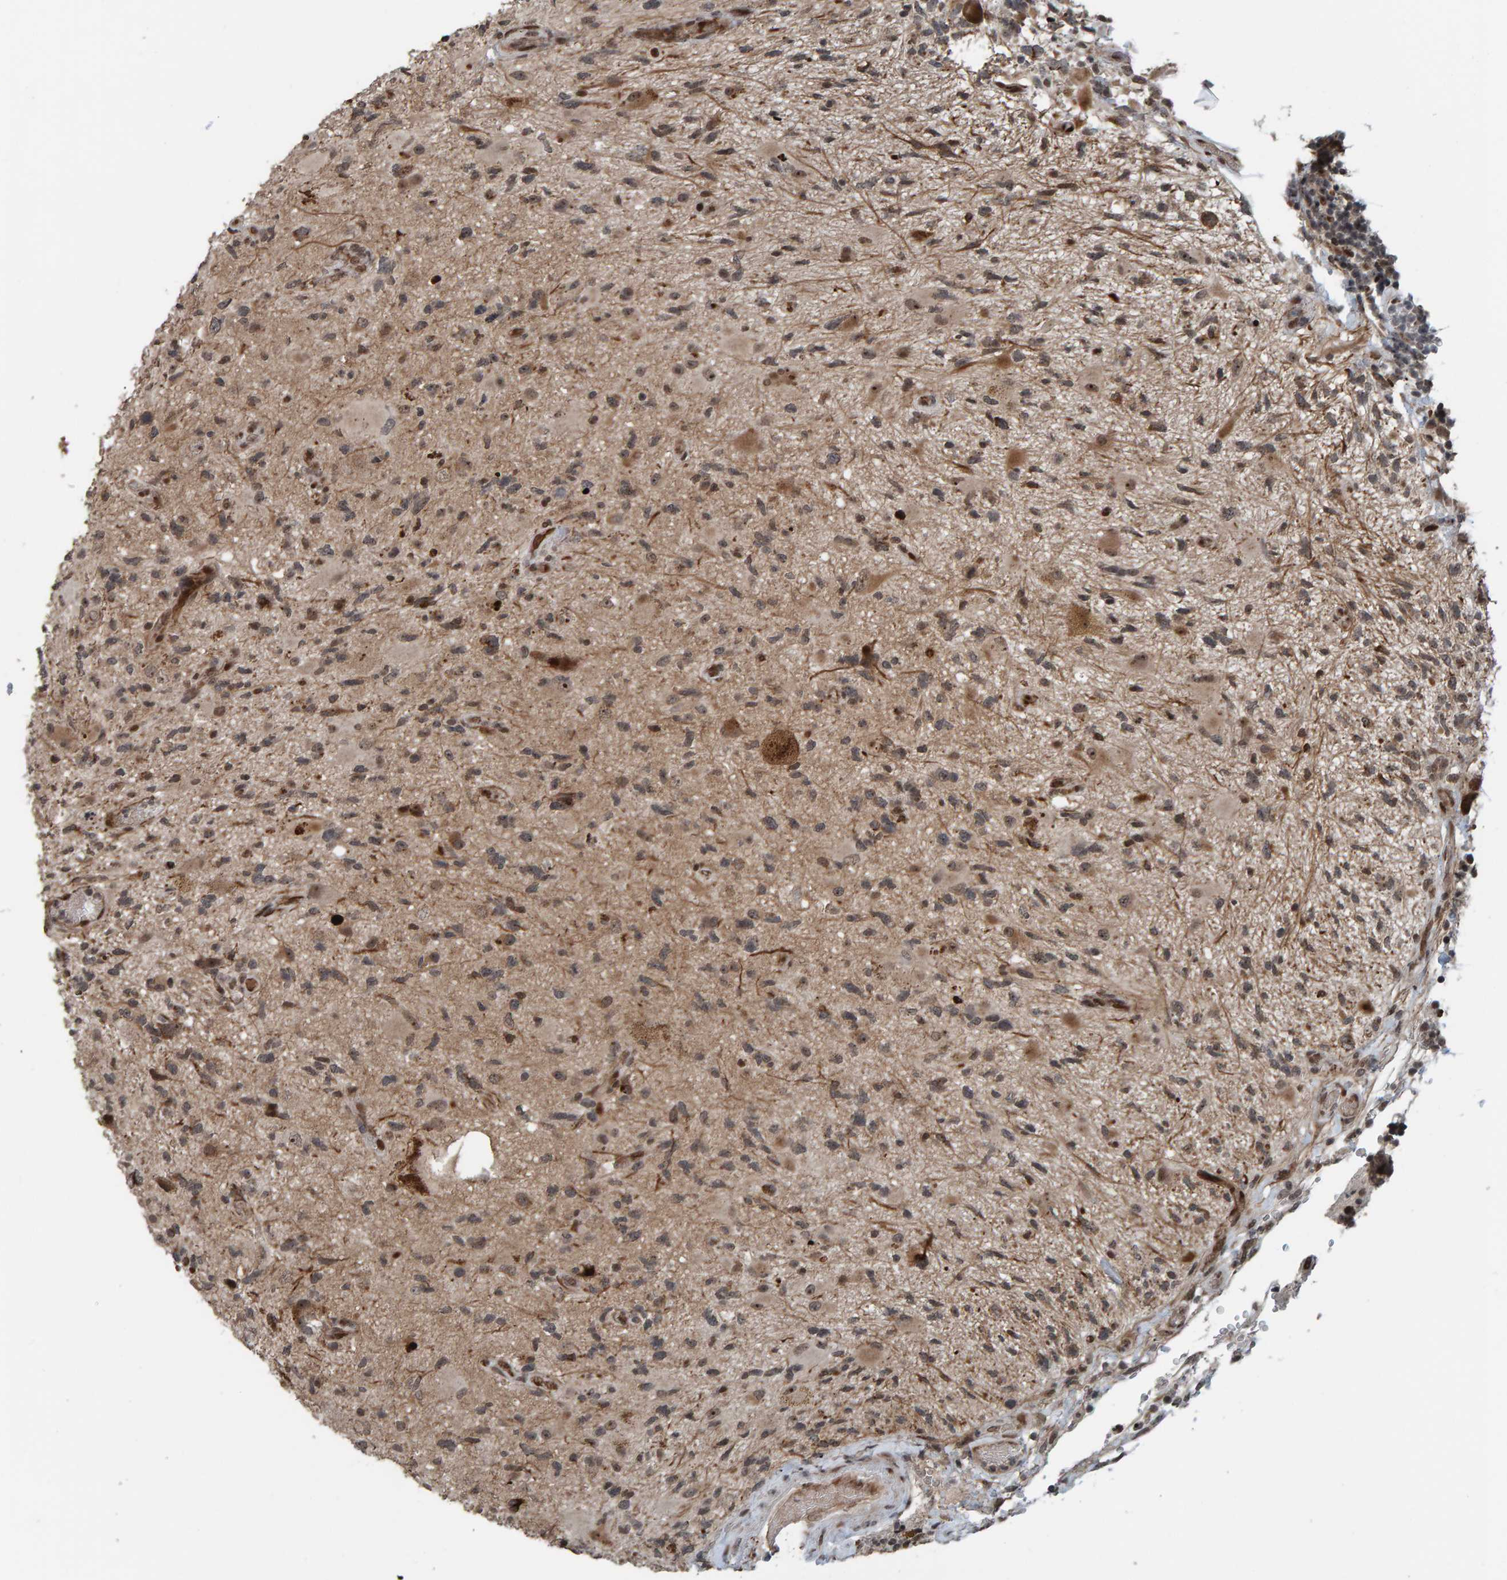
{"staining": {"intensity": "moderate", "quantity": ">75%", "location": "cytoplasmic/membranous"}, "tissue": "glioma", "cell_type": "Tumor cells", "image_type": "cancer", "snomed": [{"axis": "morphology", "description": "Glioma, malignant, High grade"}, {"axis": "topography", "description": "Brain"}], "caption": "A photomicrograph showing moderate cytoplasmic/membranous staining in about >75% of tumor cells in glioma, as visualized by brown immunohistochemical staining.", "gene": "ZNF366", "patient": {"sex": "male", "age": 33}}